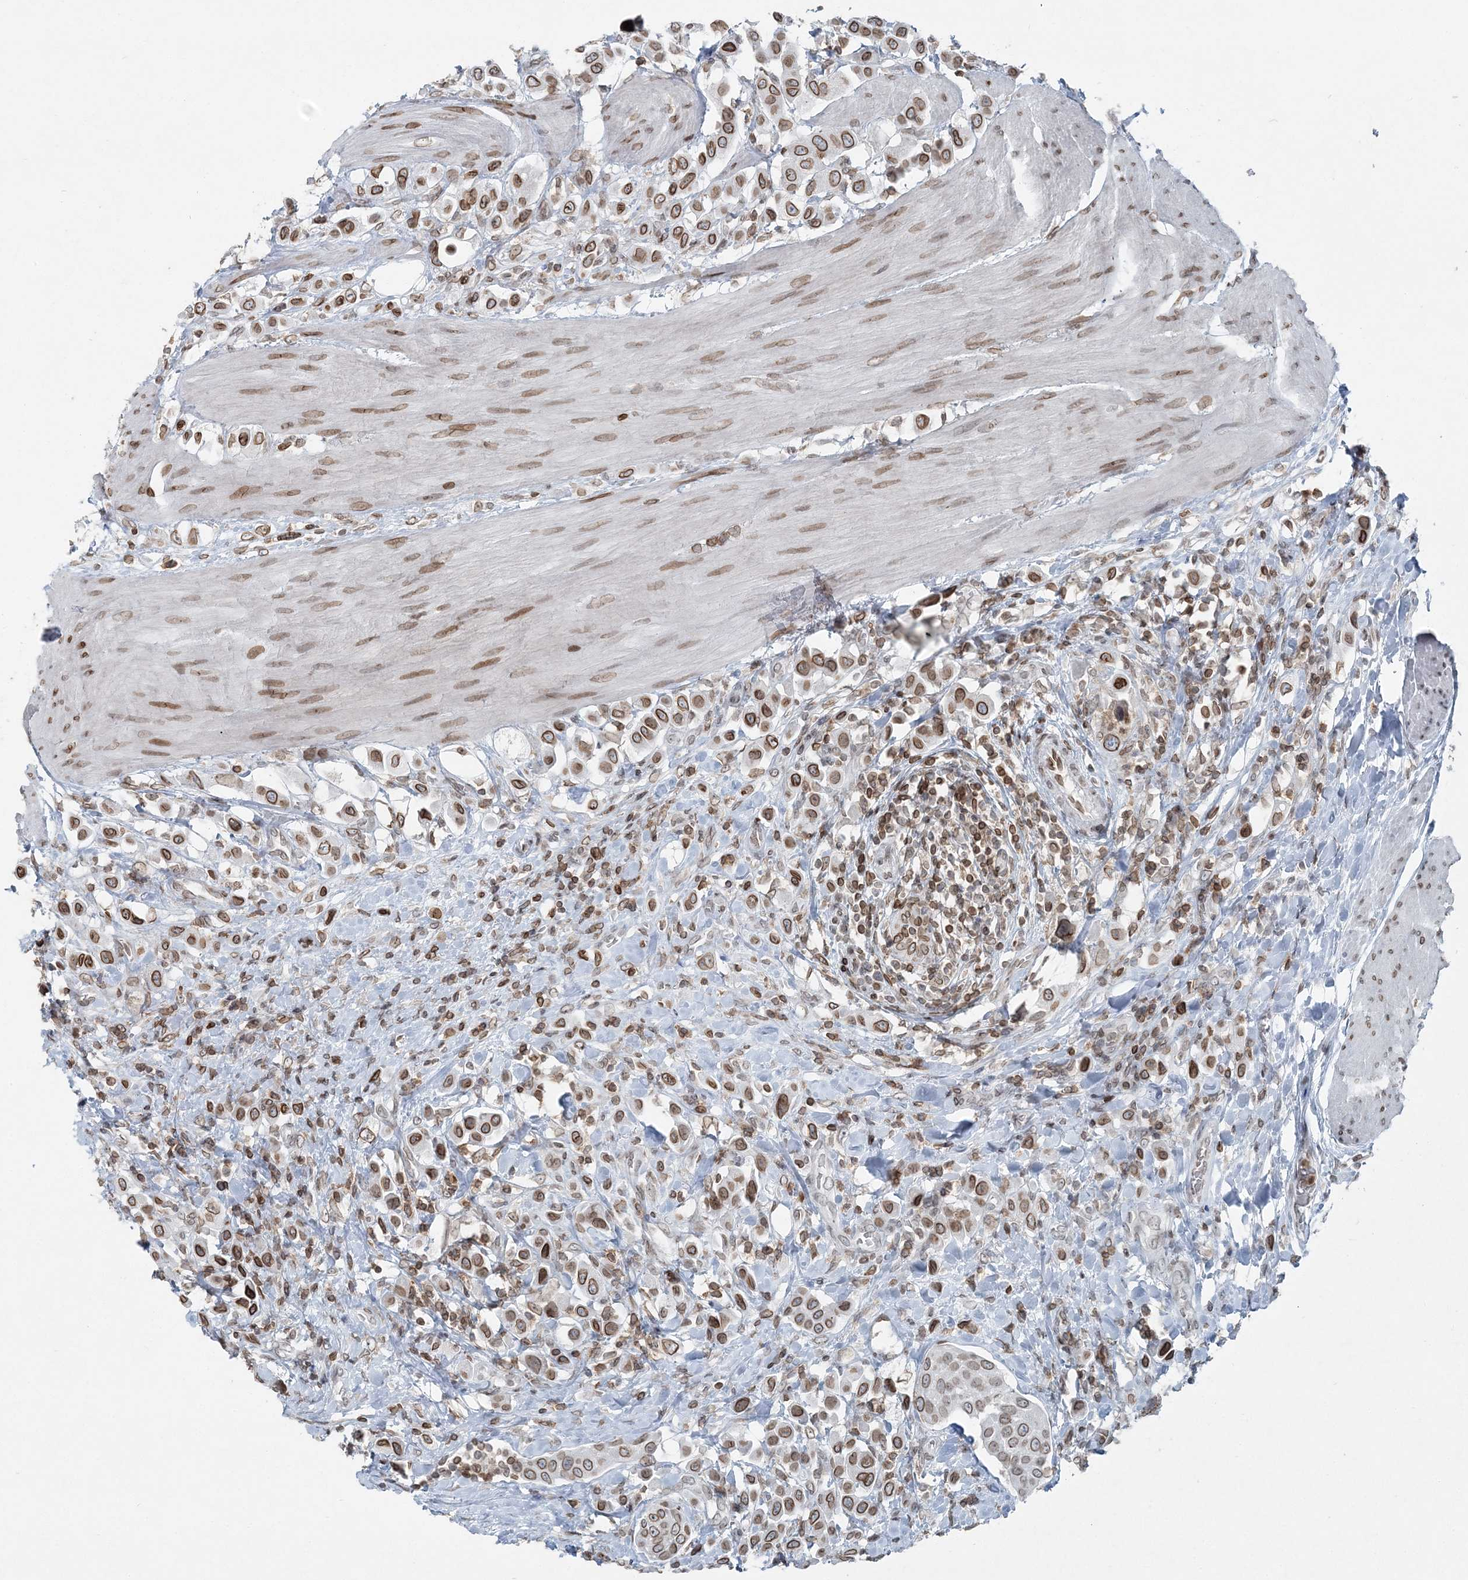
{"staining": {"intensity": "moderate", "quantity": ">75%", "location": "cytoplasmic/membranous,nuclear"}, "tissue": "urothelial cancer", "cell_type": "Tumor cells", "image_type": "cancer", "snomed": [{"axis": "morphology", "description": "Urothelial carcinoma, High grade"}, {"axis": "topography", "description": "Urinary bladder"}], "caption": "Protein staining displays moderate cytoplasmic/membranous and nuclear expression in about >75% of tumor cells in urothelial cancer. The staining was performed using DAB (3,3'-diaminobenzidine) to visualize the protein expression in brown, while the nuclei were stained in blue with hematoxylin (Magnification: 20x).", "gene": "GJD4", "patient": {"sex": "male", "age": 50}}